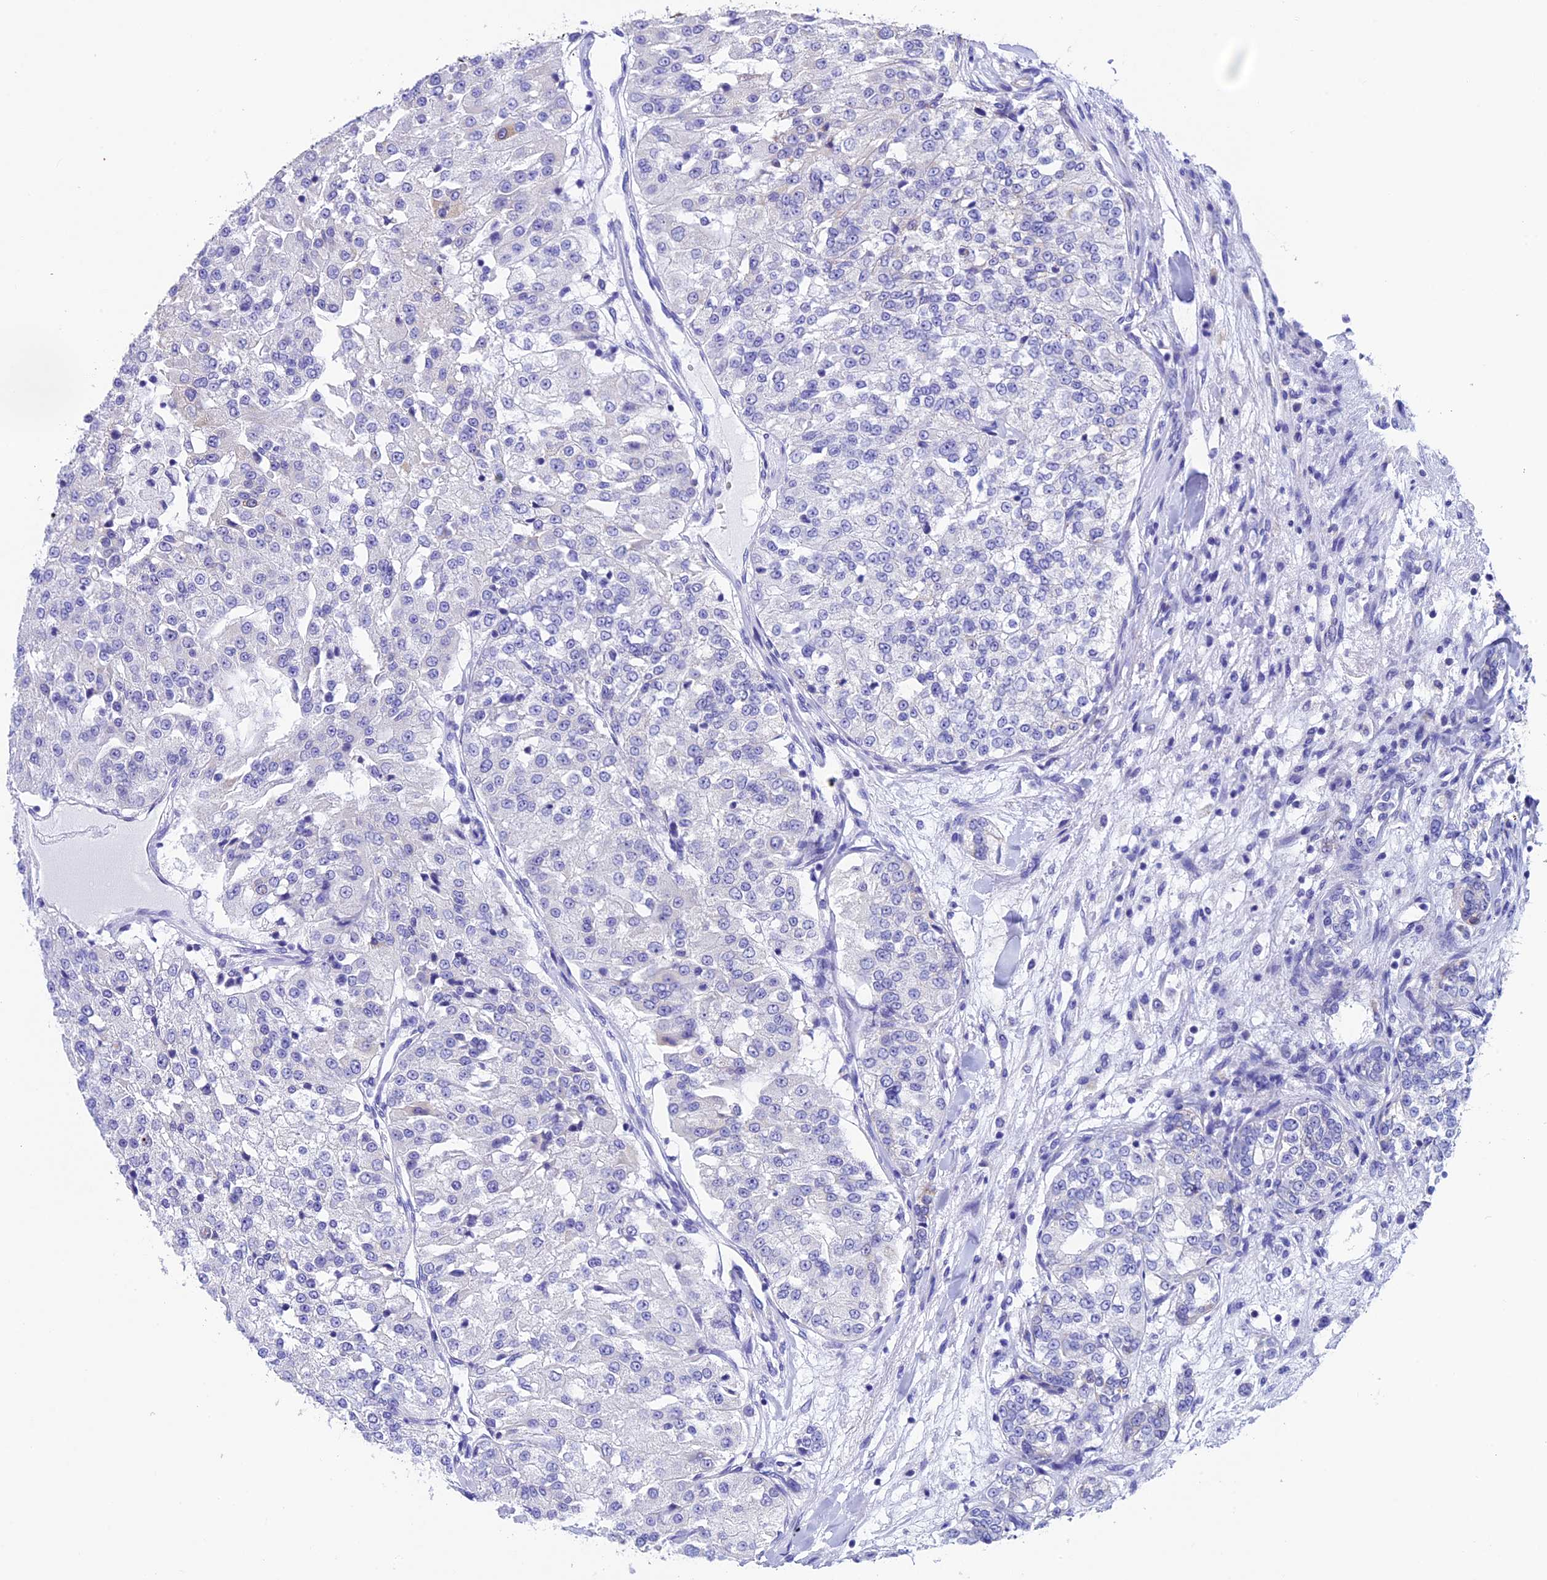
{"staining": {"intensity": "negative", "quantity": "none", "location": "none"}, "tissue": "renal cancer", "cell_type": "Tumor cells", "image_type": "cancer", "snomed": [{"axis": "morphology", "description": "Adenocarcinoma, NOS"}, {"axis": "topography", "description": "Kidney"}], "caption": "An image of human renal cancer is negative for staining in tumor cells.", "gene": "SLC8B1", "patient": {"sex": "female", "age": 63}}